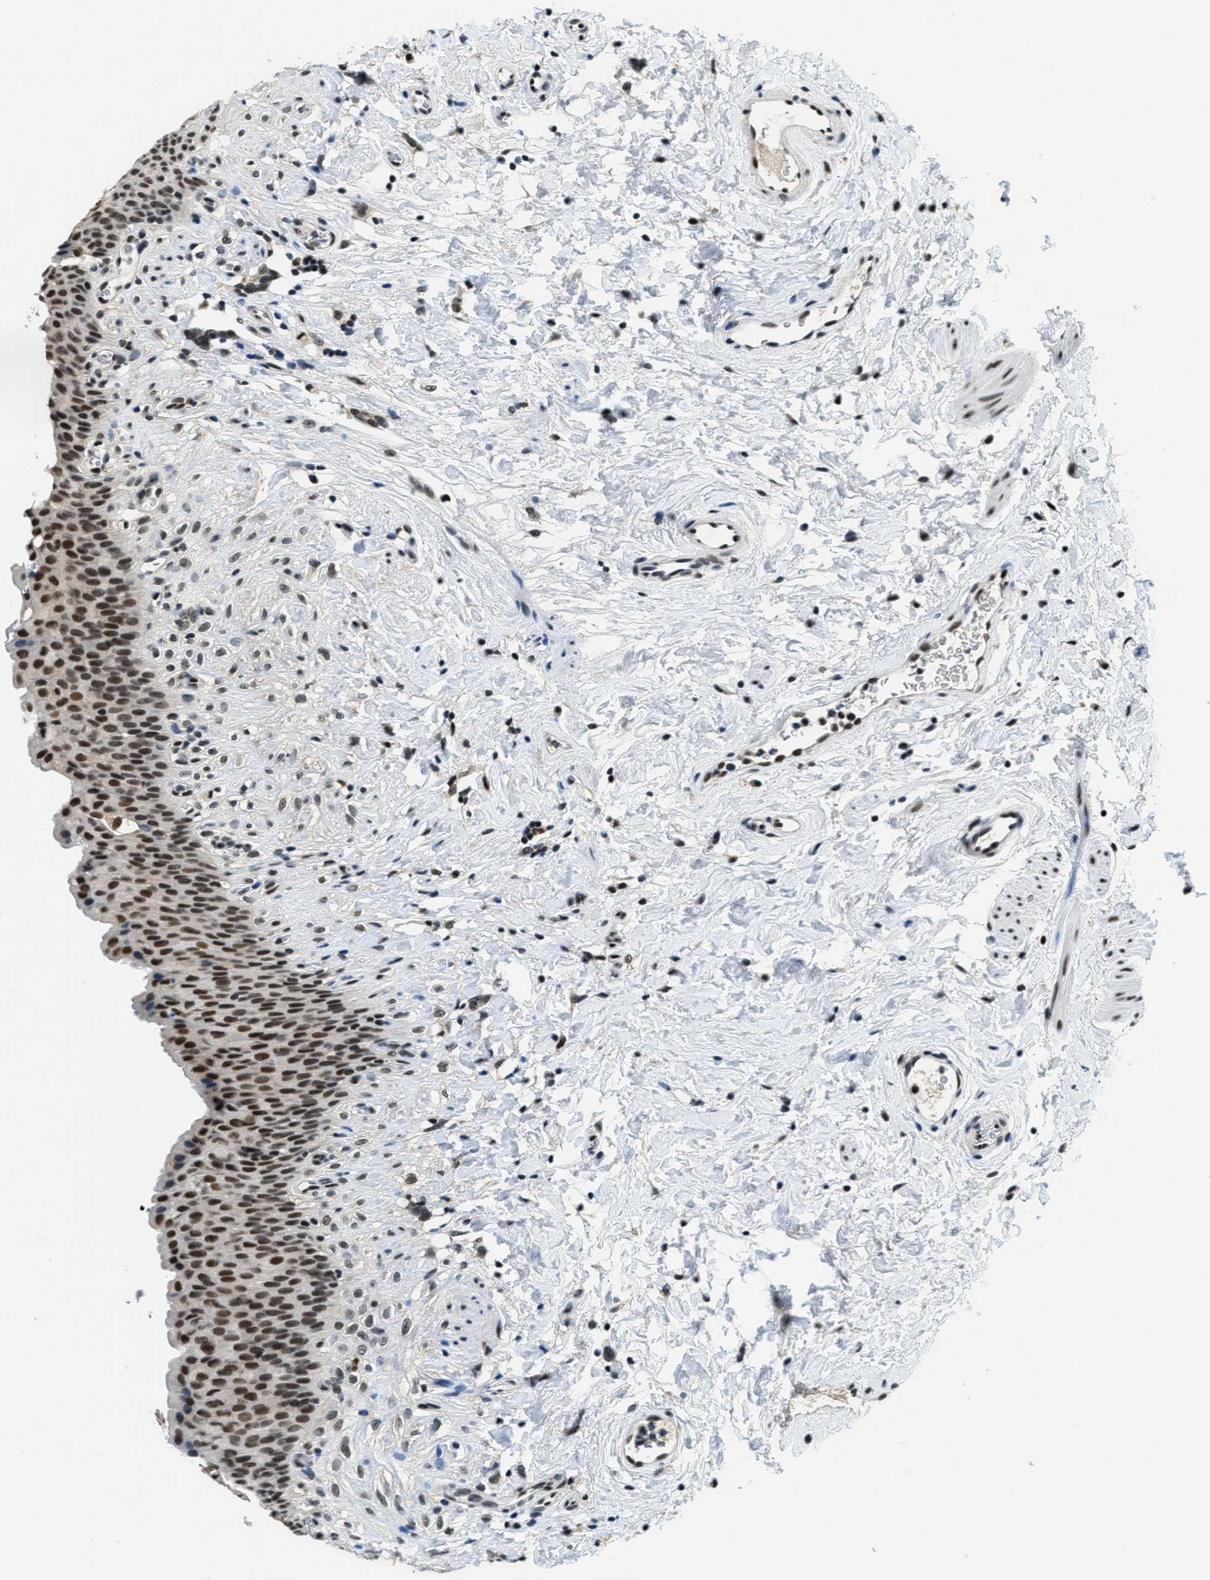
{"staining": {"intensity": "strong", "quantity": ">75%", "location": "nuclear"}, "tissue": "urinary bladder", "cell_type": "Urothelial cells", "image_type": "normal", "snomed": [{"axis": "morphology", "description": "Normal tissue, NOS"}, {"axis": "topography", "description": "Urinary bladder"}], "caption": "Protein expression analysis of normal urinary bladder displays strong nuclear positivity in about >75% of urothelial cells.", "gene": "SSB", "patient": {"sex": "female", "age": 79}}